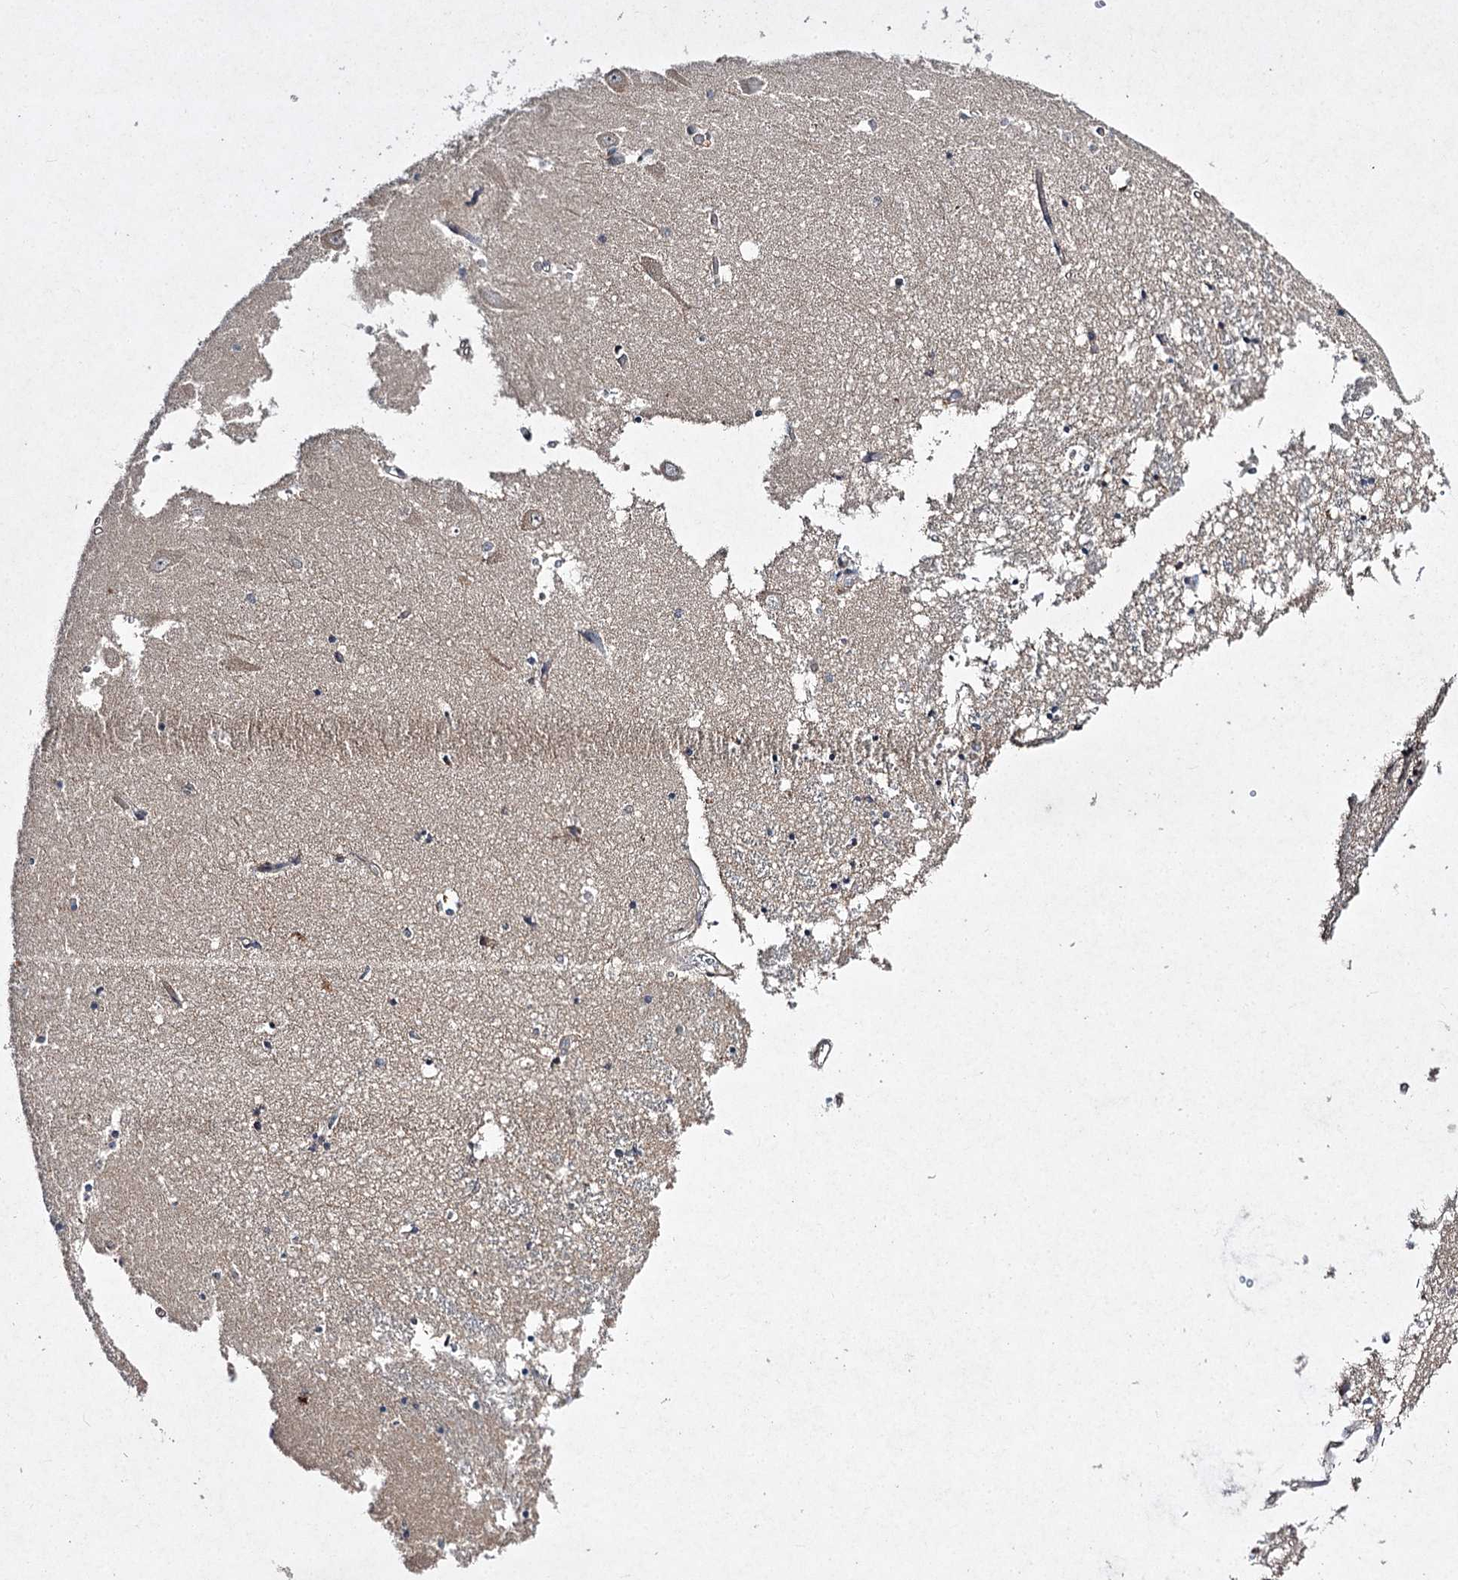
{"staining": {"intensity": "weak", "quantity": "<25%", "location": "cytoplasmic/membranous"}, "tissue": "hippocampus", "cell_type": "Glial cells", "image_type": "normal", "snomed": [{"axis": "morphology", "description": "Normal tissue, NOS"}, {"axis": "topography", "description": "Hippocampus"}], "caption": "This is a photomicrograph of IHC staining of benign hippocampus, which shows no expression in glial cells. (DAB (3,3'-diaminobenzidine) immunohistochemistry (IHC) with hematoxylin counter stain).", "gene": "FANCL", "patient": {"sex": "male", "age": 70}}